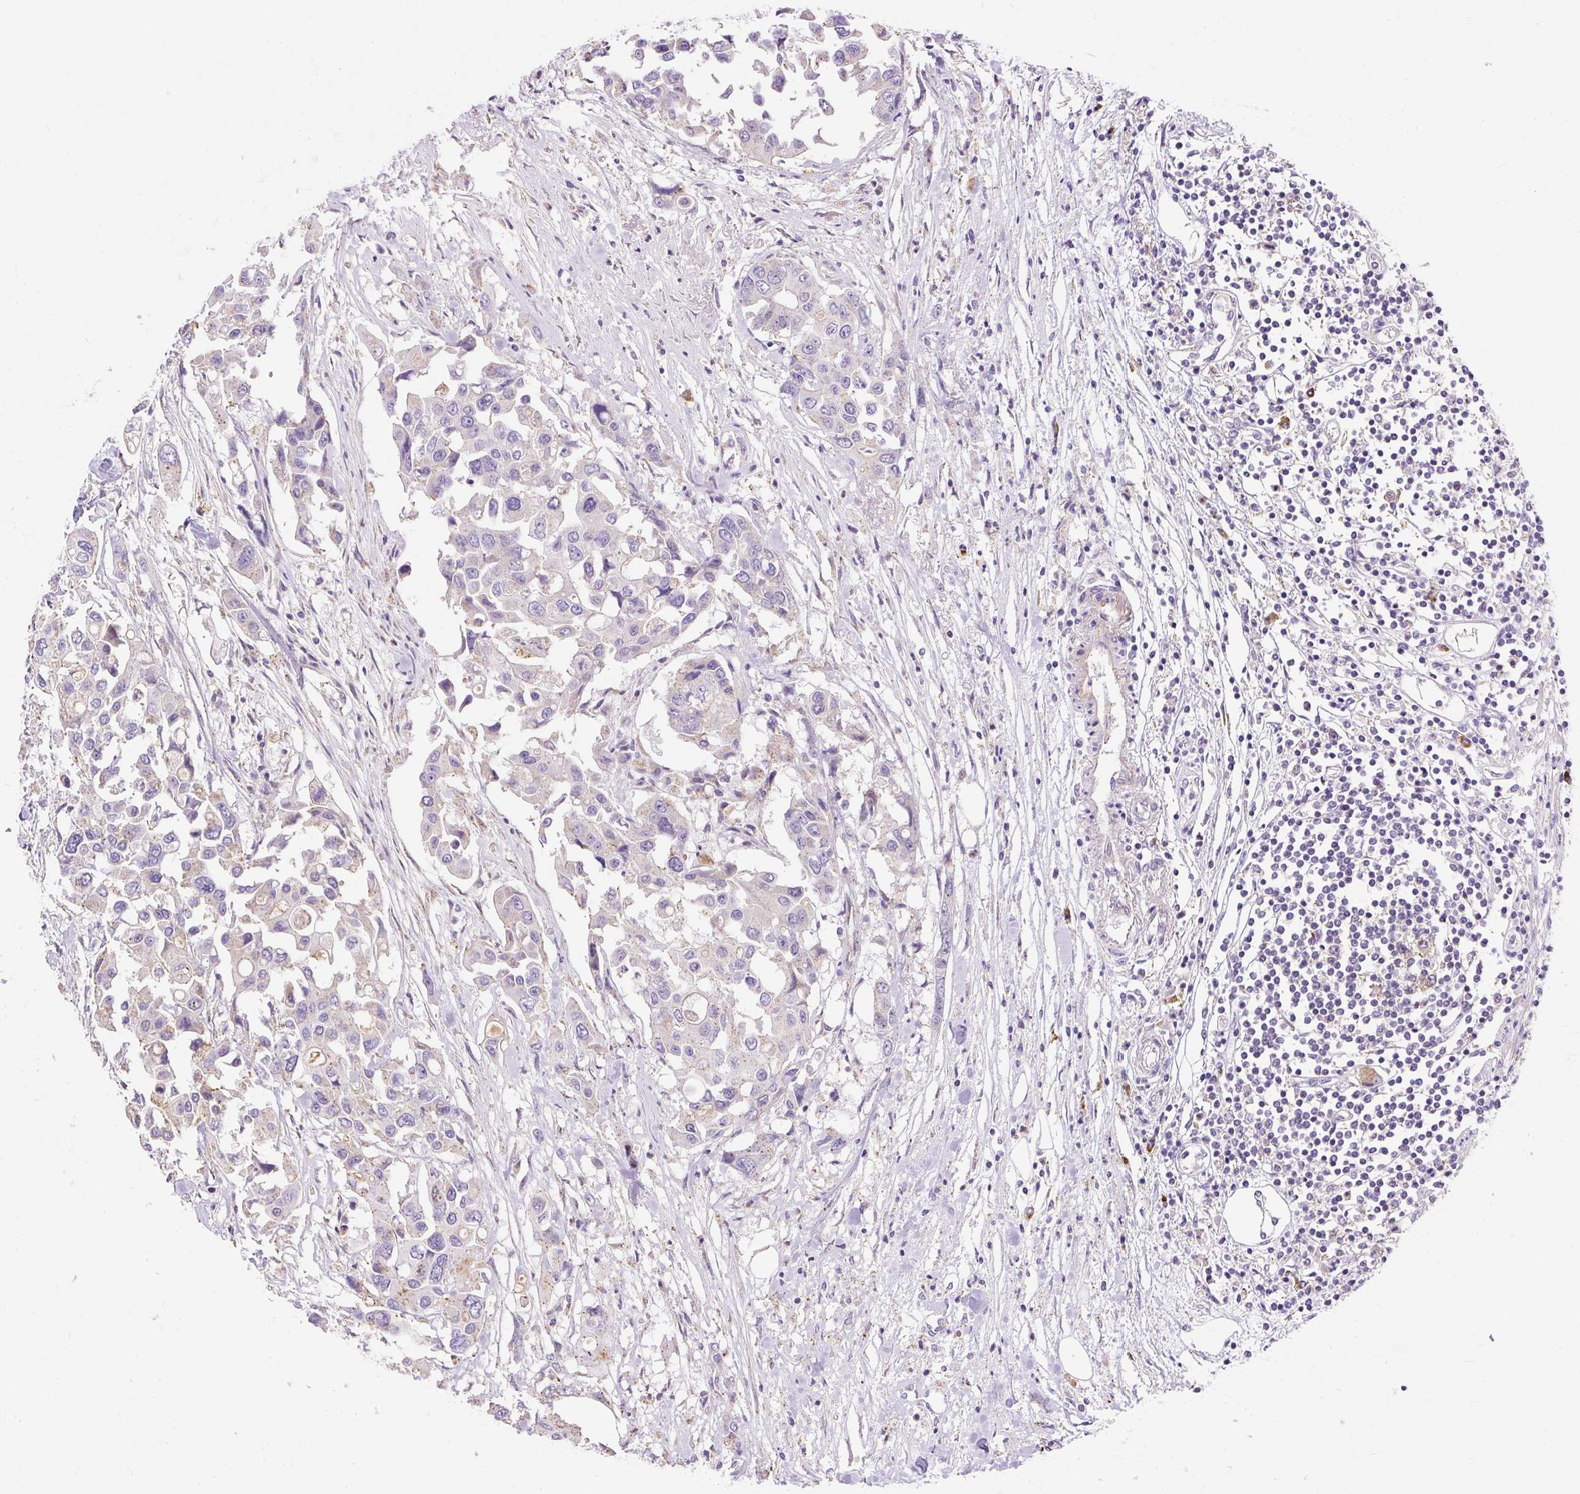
{"staining": {"intensity": "negative", "quantity": "none", "location": "none"}, "tissue": "colorectal cancer", "cell_type": "Tumor cells", "image_type": "cancer", "snomed": [{"axis": "morphology", "description": "Adenocarcinoma, NOS"}, {"axis": "topography", "description": "Colon"}], "caption": "Immunohistochemical staining of human colorectal adenocarcinoma displays no significant staining in tumor cells.", "gene": "CFAP47", "patient": {"sex": "male", "age": 77}}